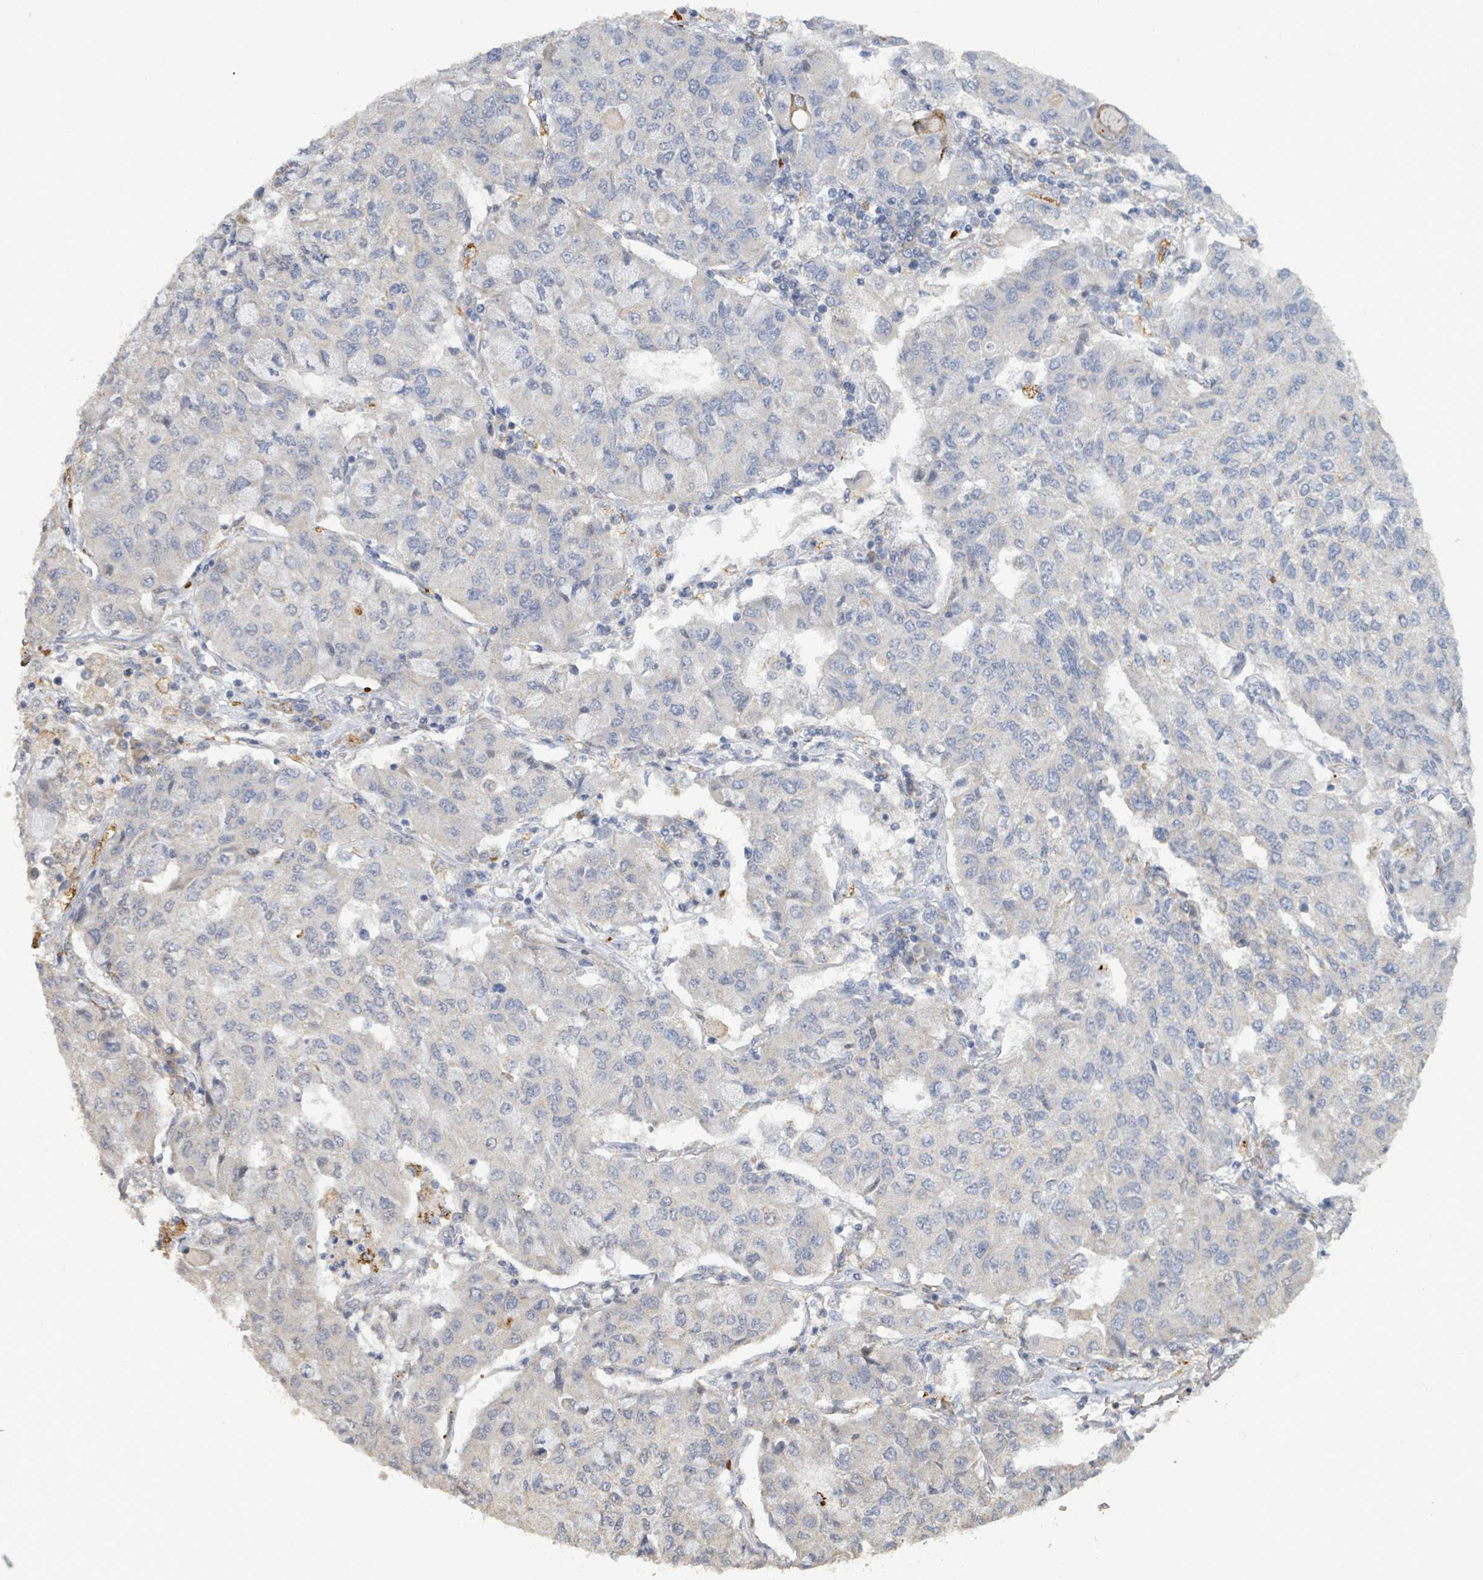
{"staining": {"intensity": "negative", "quantity": "none", "location": "none"}, "tissue": "lung cancer", "cell_type": "Tumor cells", "image_type": "cancer", "snomed": [{"axis": "morphology", "description": "Squamous cell carcinoma, NOS"}, {"axis": "topography", "description": "Lung"}], "caption": "An image of human lung cancer (squamous cell carcinoma) is negative for staining in tumor cells. (DAB (3,3'-diaminobenzidine) immunohistochemistry with hematoxylin counter stain).", "gene": "SEBOX", "patient": {"sex": "male", "age": 74}}